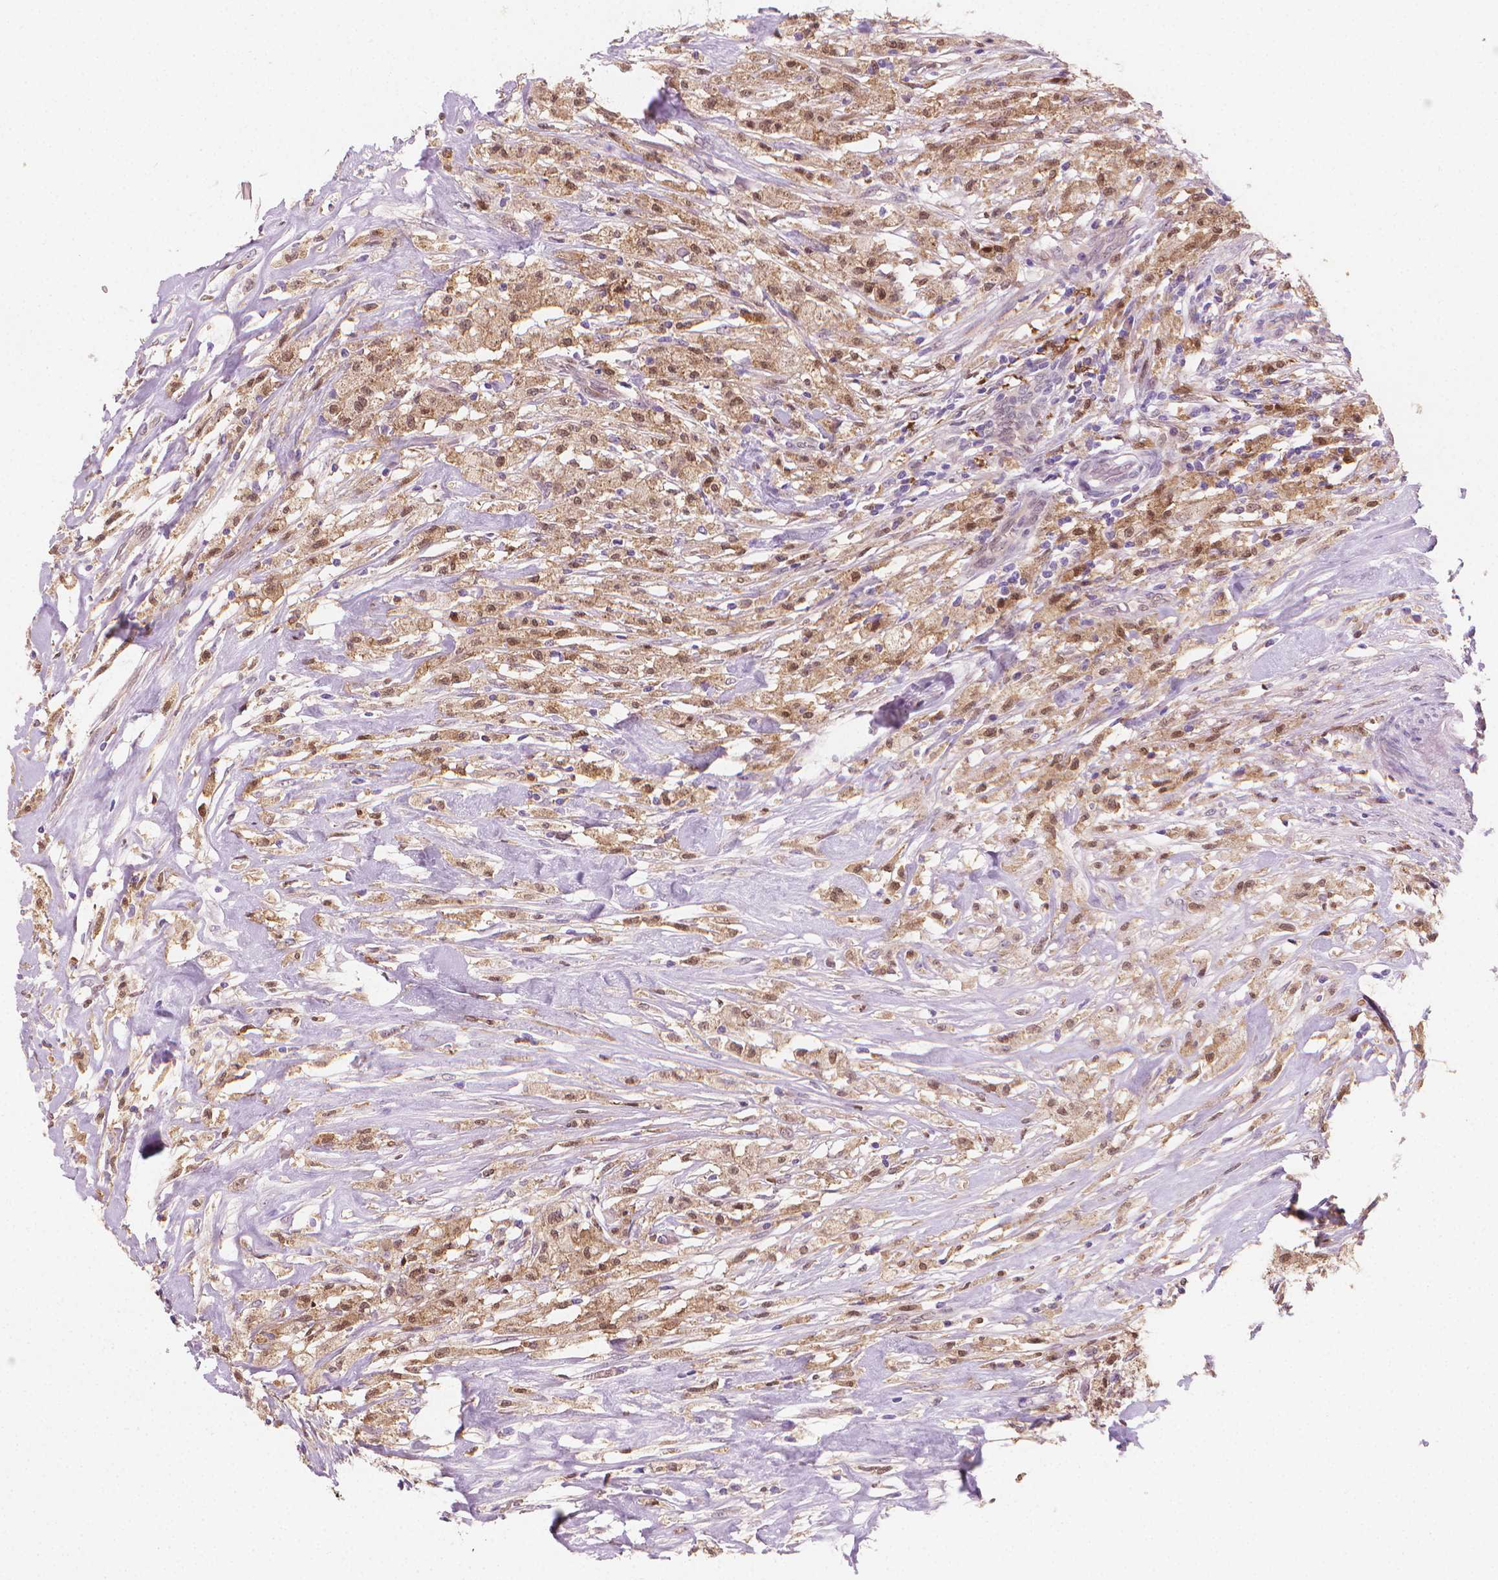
{"staining": {"intensity": "moderate", "quantity": ">75%", "location": "nuclear"}, "tissue": "testis cancer", "cell_type": "Tumor cells", "image_type": "cancer", "snomed": [{"axis": "morphology", "description": "Necrosis, NOS"}, {"axis": "morphology", "description": "Carcinoma, Embryonal, NOS"}, {"axis": "topography", "description": "Testis"}], "caption": "Human testis cancer stained with a brown dye displays moderate nuclear positive staining in approximately >75% of tumor cells.", "gene": "TNFAIP2", "patient": {"sex": "male", "age": 19}}